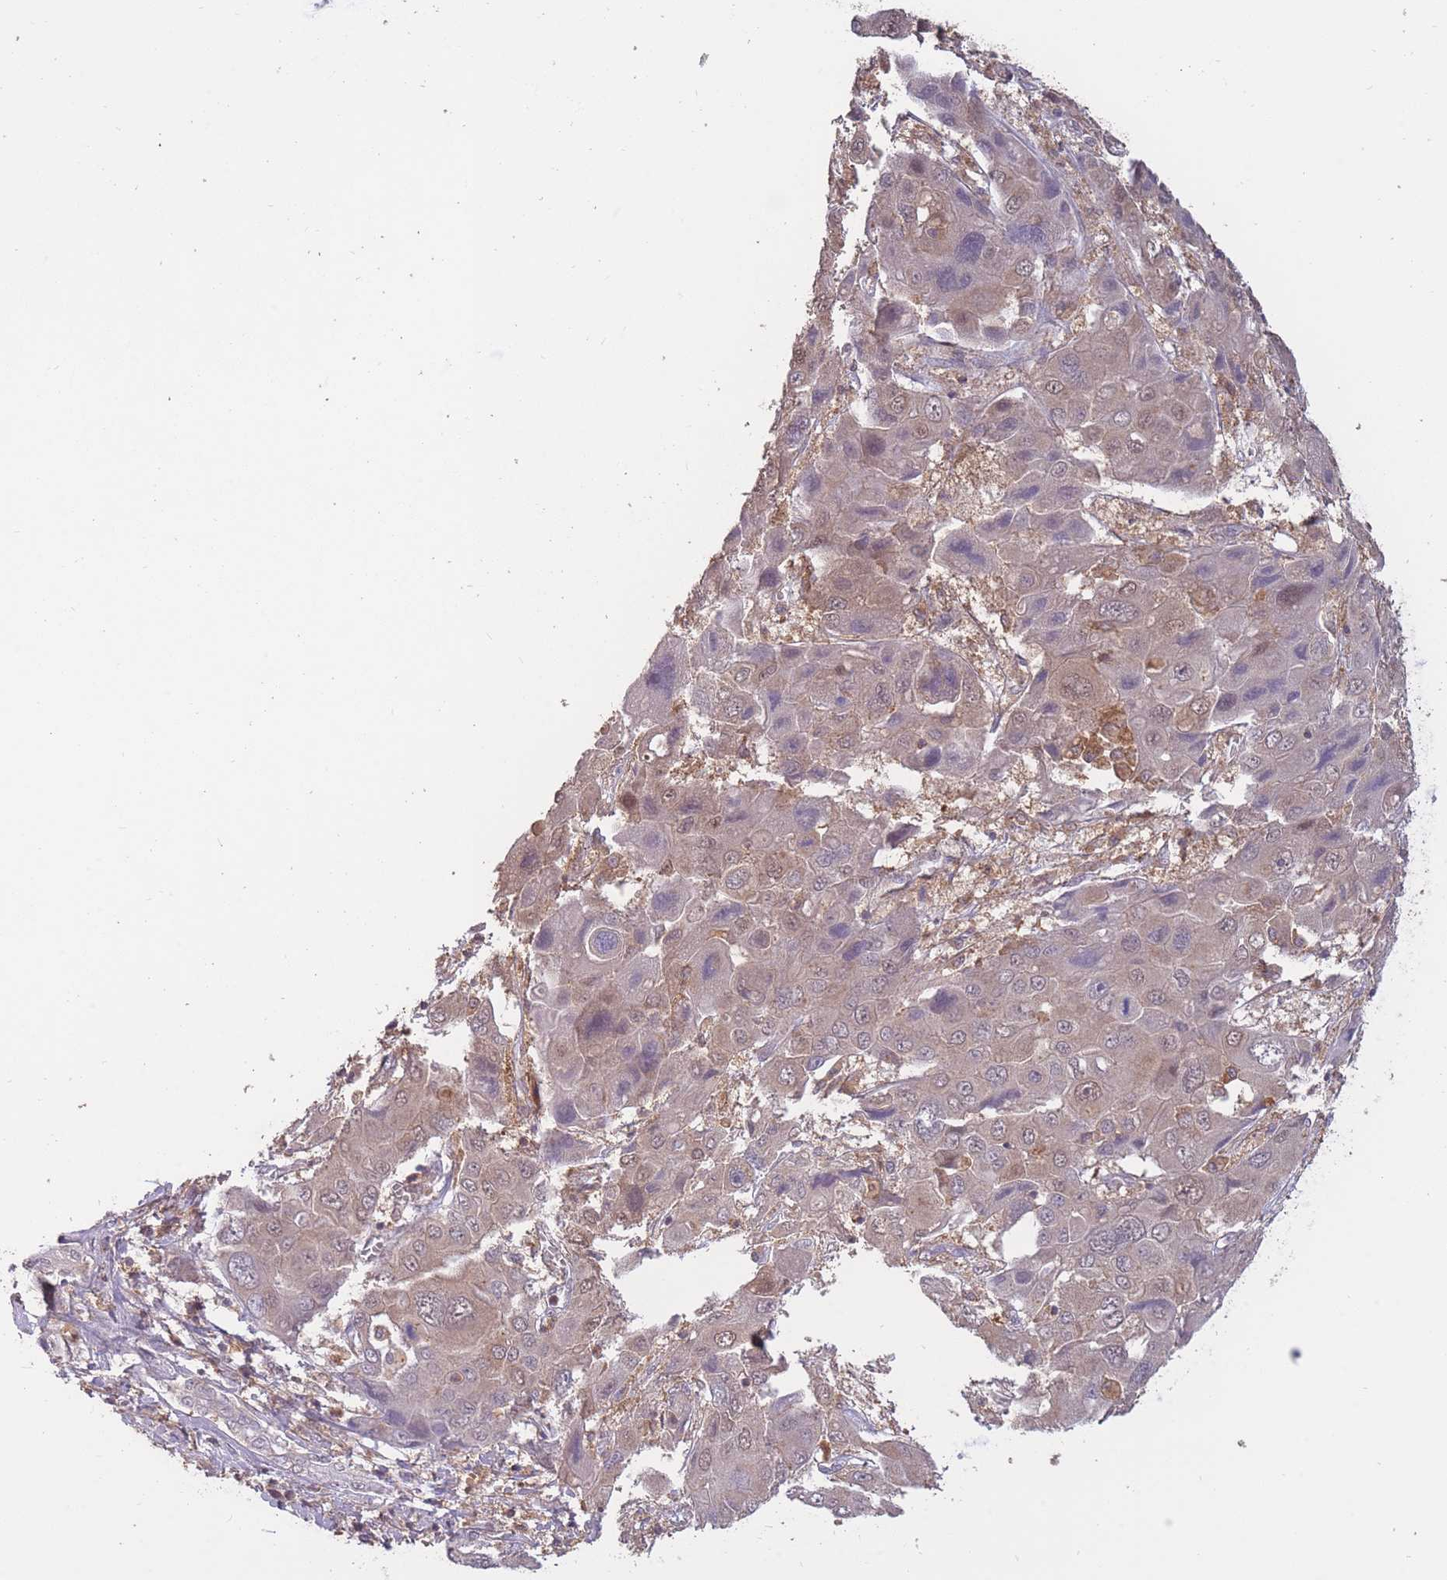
{"staining": {"intensity": "weak", "quantity": "<25%", "location": "cytoplasmic/membranous,nuclear"}, "tissue": "liver cancer", "cell_type": "Tumor cells", "image_type": "cancer", "snomed": [{"axis": "morphology", "description": "Cholangiocarcinoma"}, {"axis": "topography", "description": "Liver"}], "caption": "Immunohistochemistry (IHC) micrograph of neoplastic tissue: cholangiocarcinoma (liver) stained with DAB demonstrates no significant protein positivity in tumor cells. The staining was performed using DAB (3,3'-diaminobenzidine) to visualize the protein expression in brown, while the nuclei were stained in blue with hematoxylin (Magnification: 20x).", "gene": "GMIP", "patient": {"sex": "male", "age": 67}}